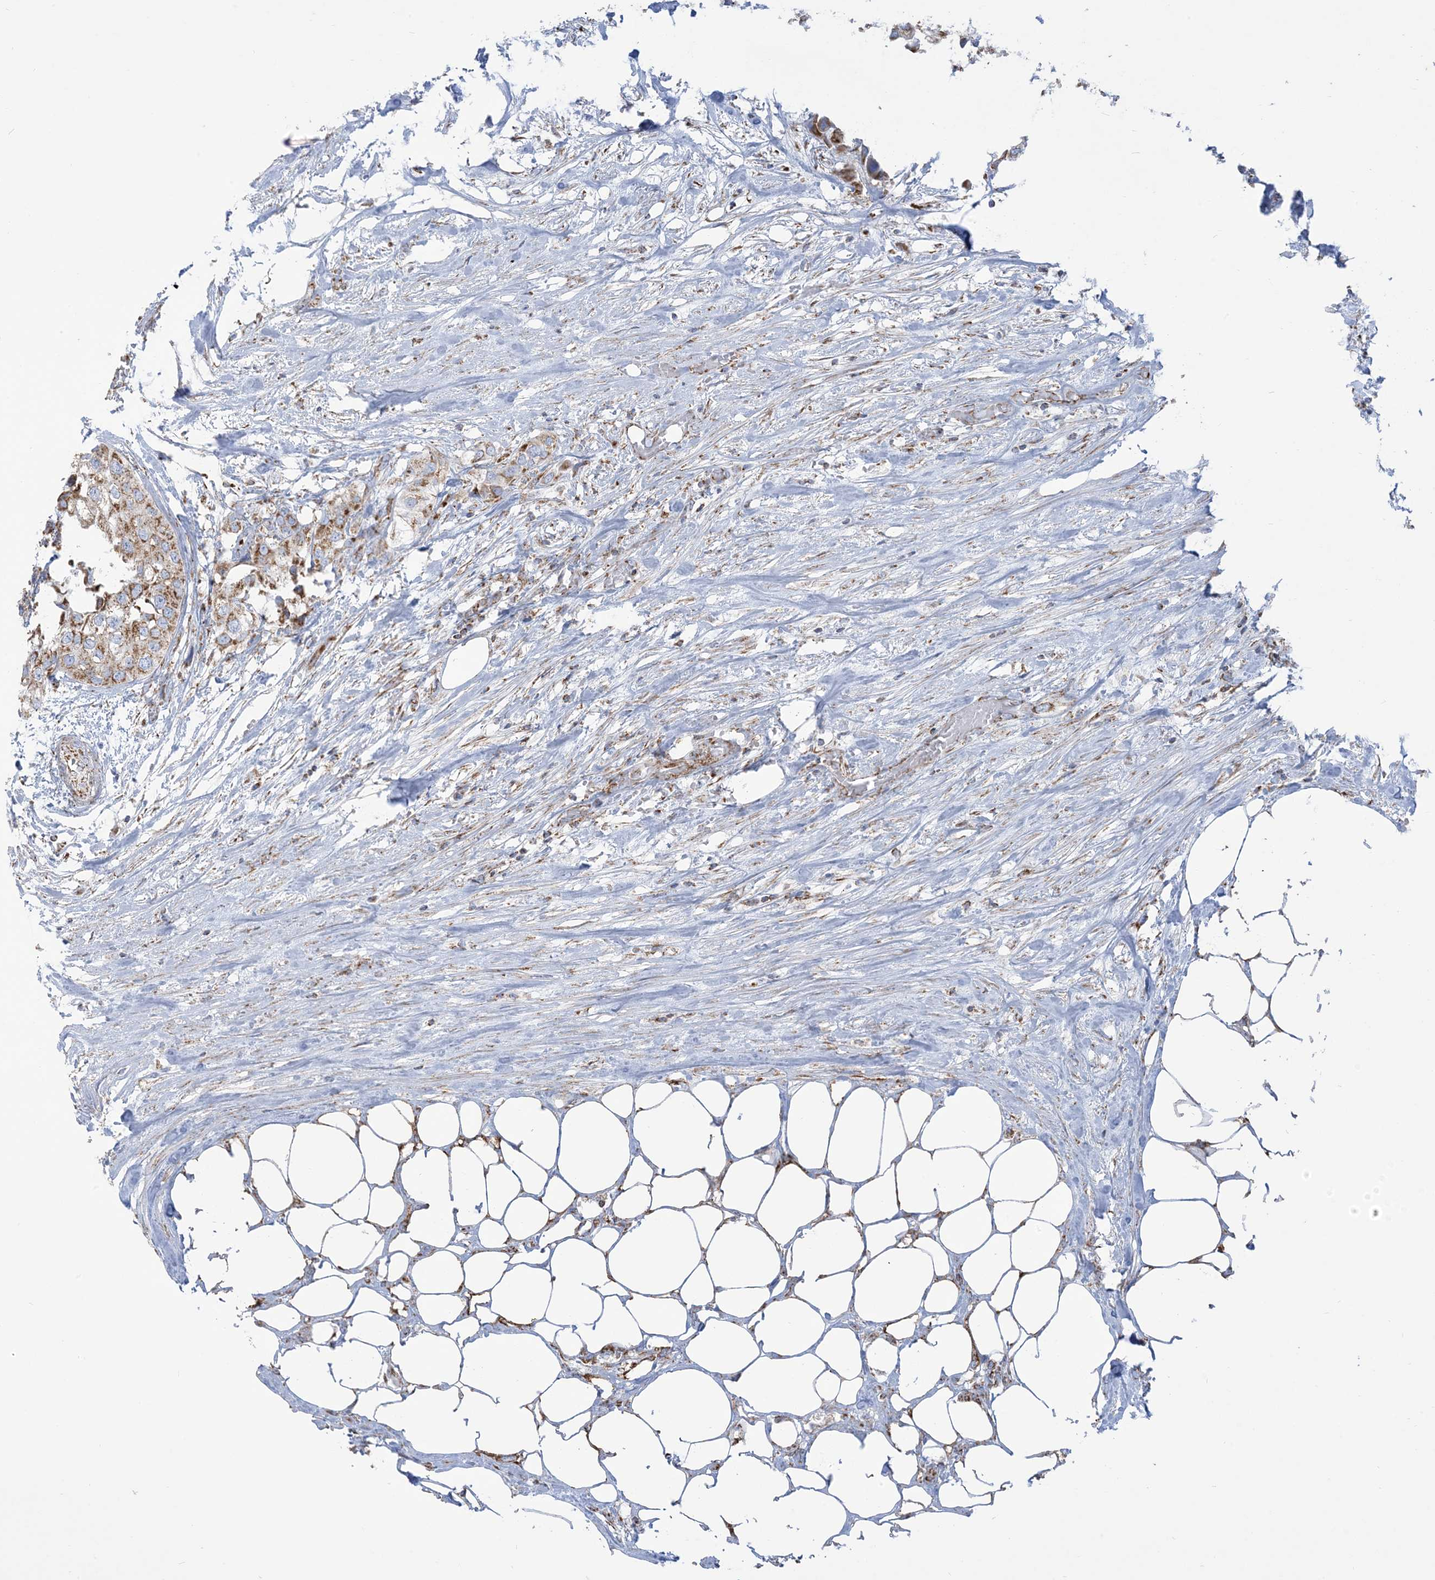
{"staining": {"intensity": "moderate", "quantity": "25%-75%", "location": "cytoplasmic/membranous"}, "tissue": "urothelial cancer", "cell_type": "Tumor cells", "image_type": "cancer", "snomed": [{"axis": "morphology", "description": "Urothelial carcinoma, High grade"}, {"axis": "topography", "description": "Urinary bladder"}], "caption": "This is a photomicrograph of IHC staining of urothelial cancer, which shows moderate staining in the cytoplasmic/membranous of tumor cells.", "gene": "SAMM50", "patient": {"sex": "male", "age": 64}}